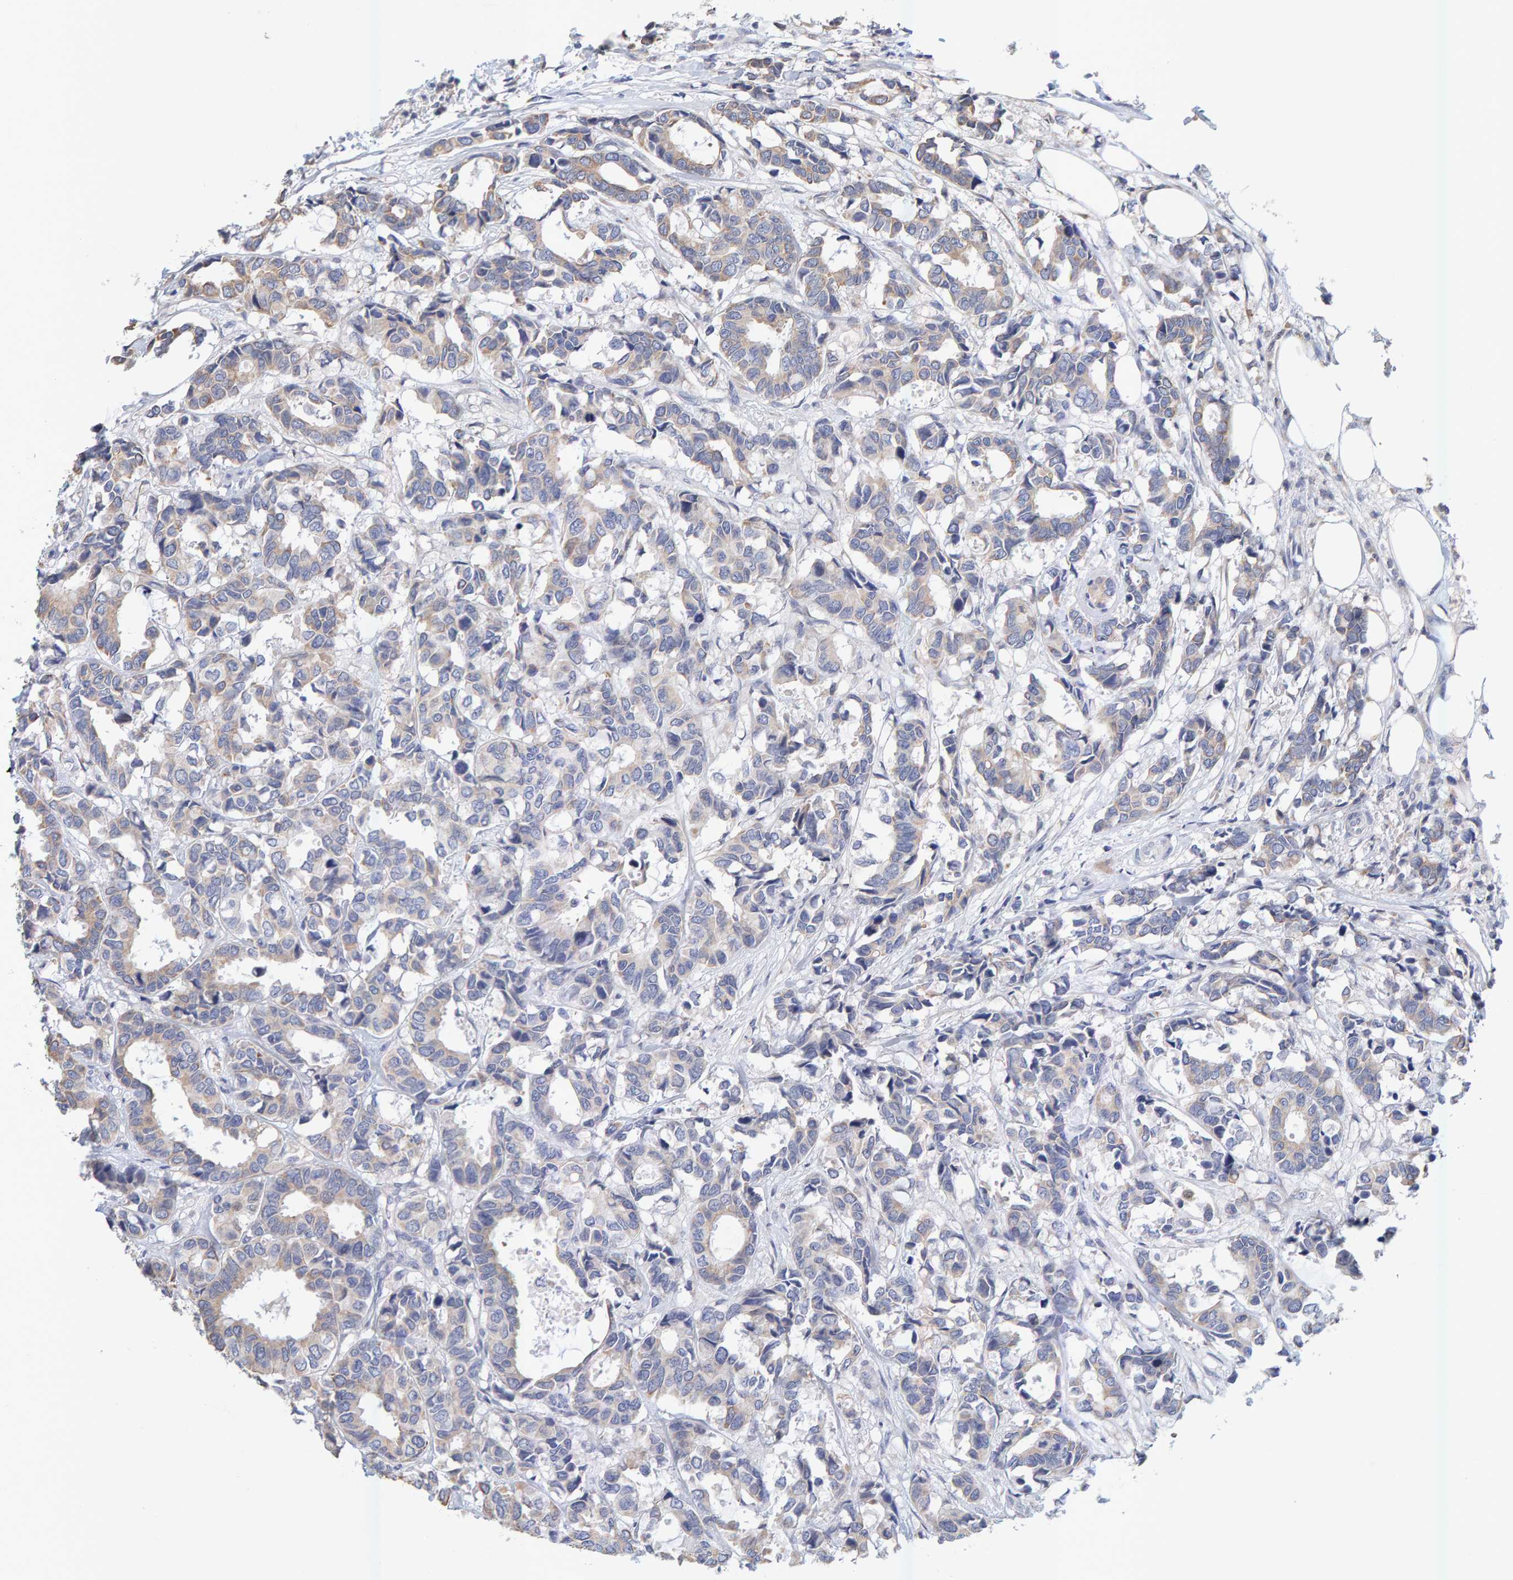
{"staining": {"intensity": "weak", "quantity": "25%-75%", "location": "cytoplasmic/membranous"}, "tissue": "breast cancer", "cell_type": "Tumor cells", "image_type": "cancer", "snomed": [{"axis": "morphology", "description": "Duct carcinoma"}, {"axis": "topography", "description": "Breast"}], "caption": "IHC of intraductal carcinoma (breast) exhibits low levels of weak cytoplasmic/membranous staining in about 25%-75% of tumor cells.", "gene": "SGPL1", "patient": {"sex": "female", "age": 87}}